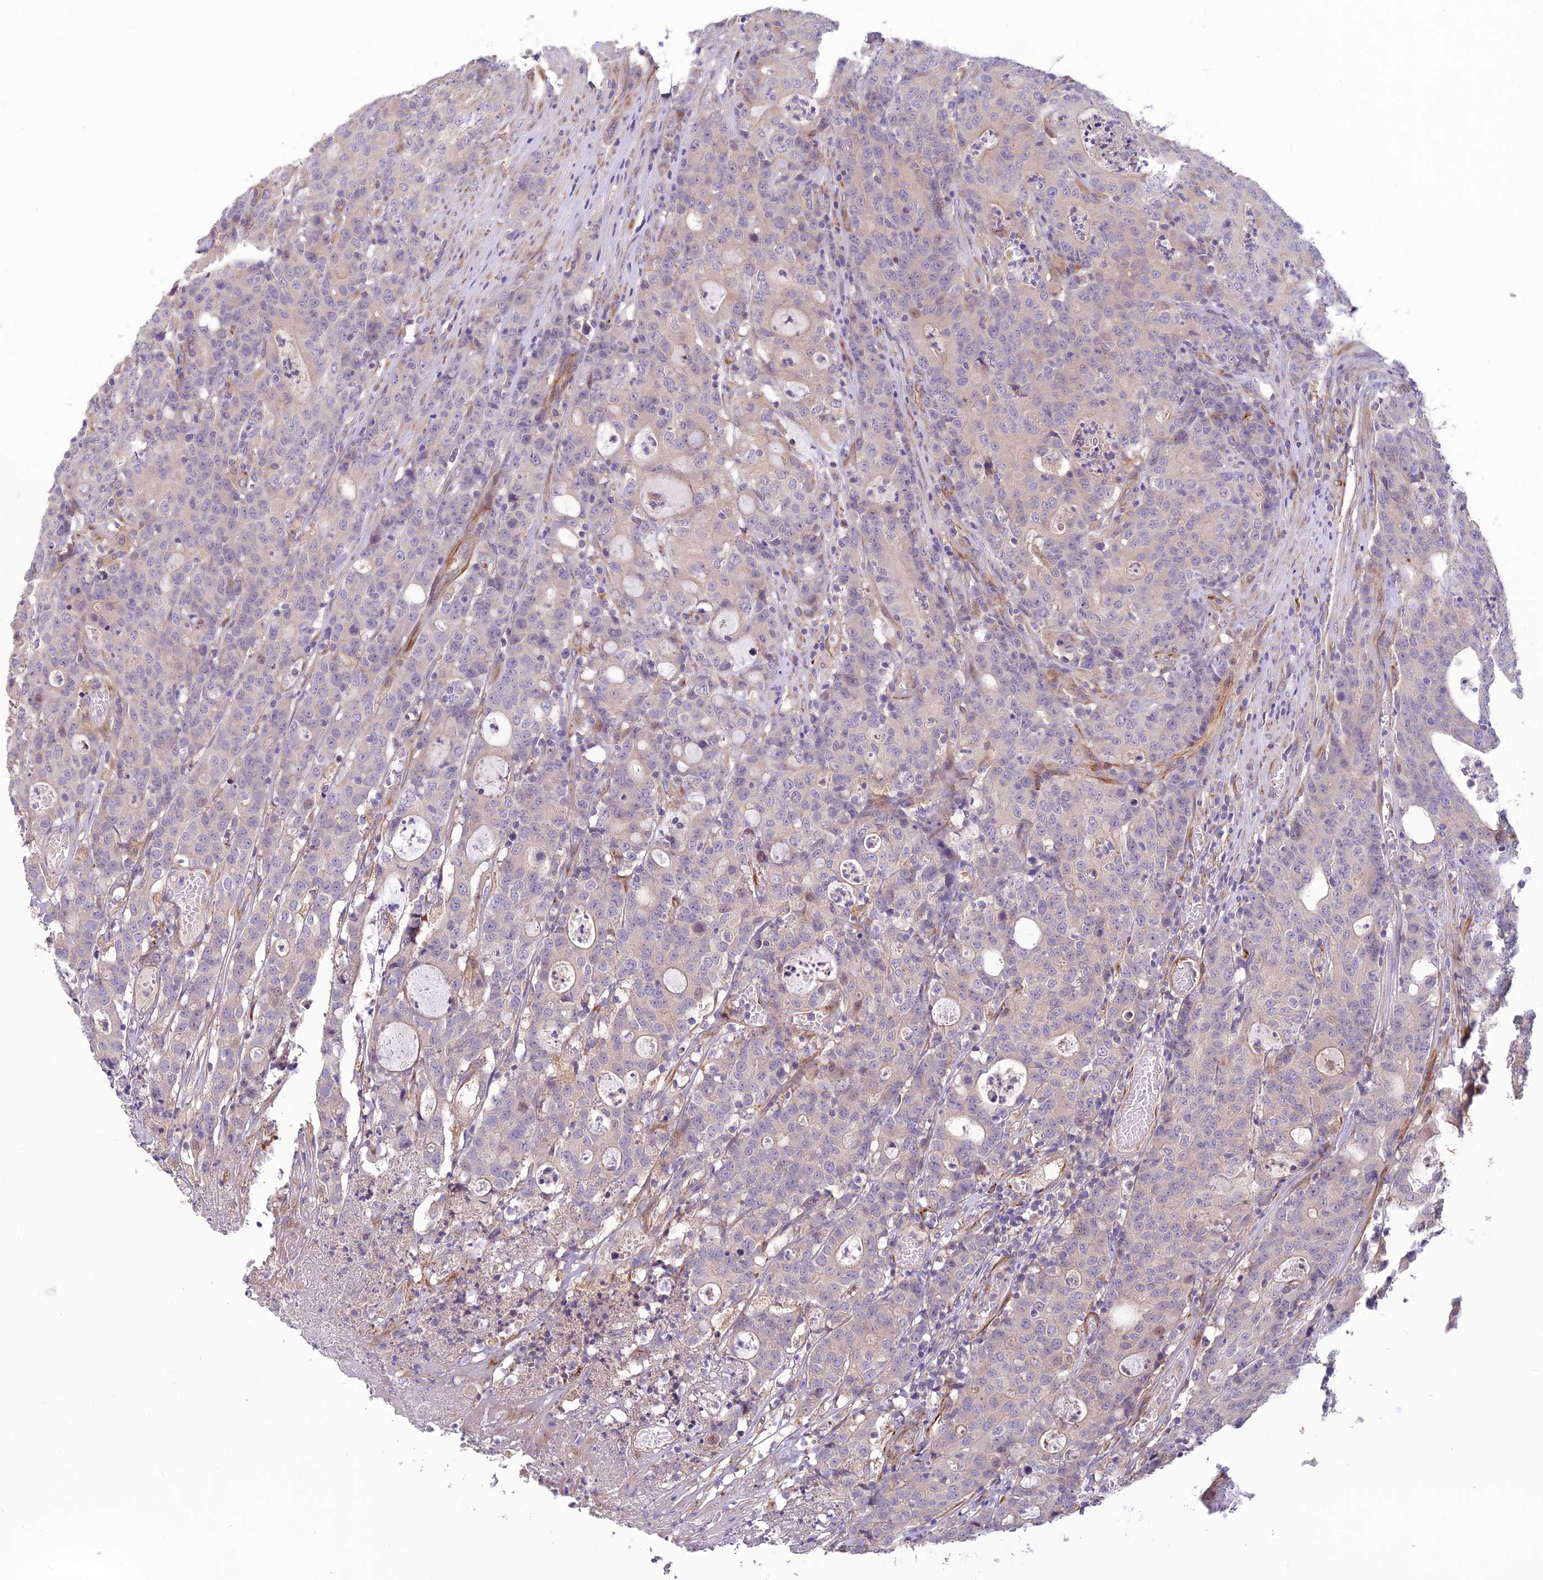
{"staining": {"intensity": "negative", "quantity": "none", "location": "none"}, "tissue": "colorectal cancer", "cell_type": "Tumor cells", "image_type": "cancer", "snomed": [{"axis": "morphology", "description": "Adenocarcinoma, NOS"}, {"axis": "topography", "description": "Colon"}], "caption": "Protein analysis of adenocarcinoma (colorectal) shows no significant staining in tumor cells.", "gene": "ST8SIA5", "patient": {"sex": "male", "age": 83}}